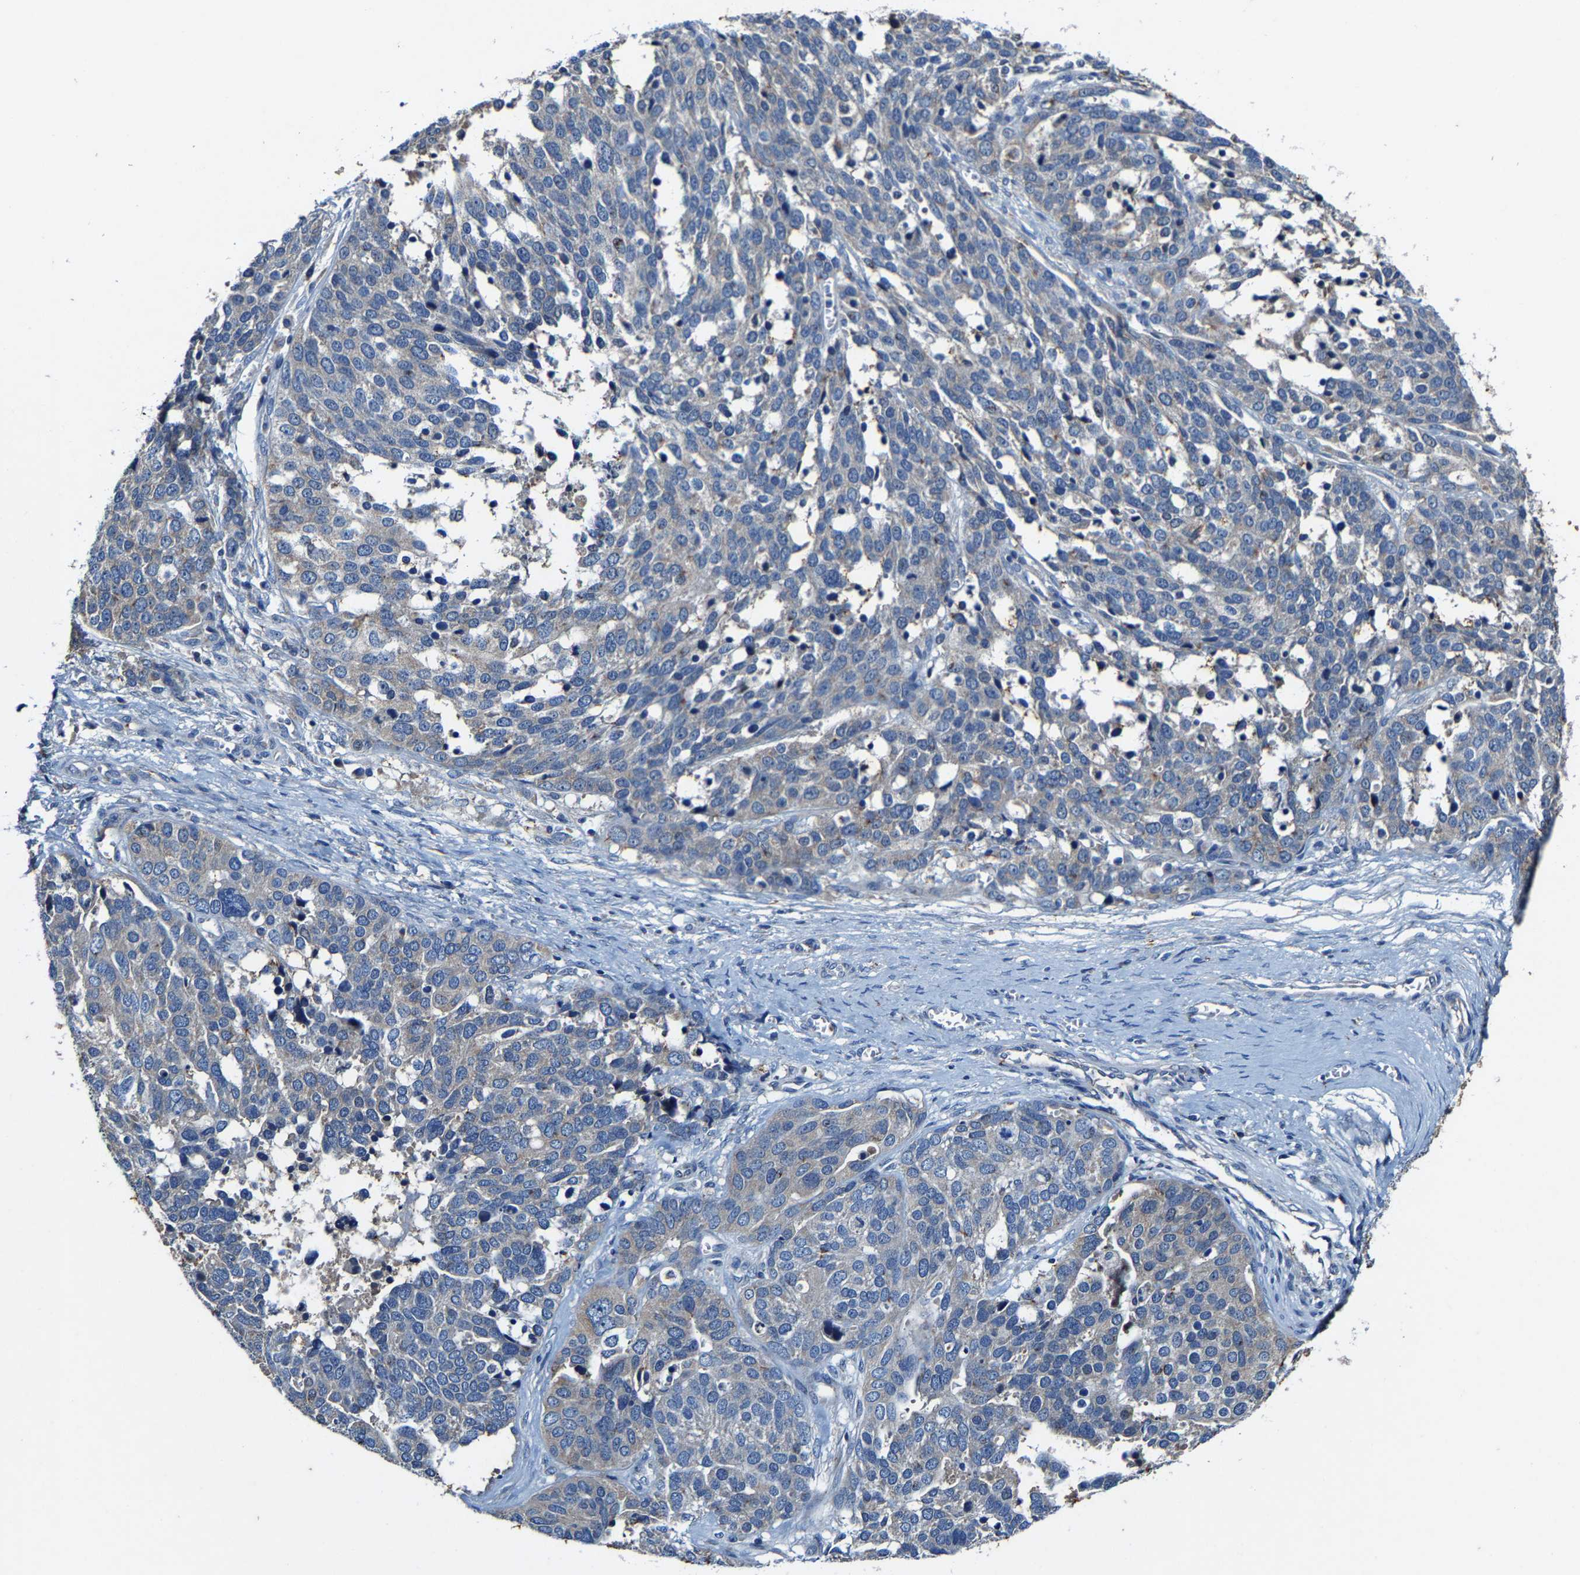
{"staining": {"intensity": "negative", "quantity": "none", "location": "none"}, "tissue": "ovarian cancer", "cell_type": "Tumor cells", "image_type": "cancer", "snomed": [{"axis": "morphology", "description": "Cystadenocarcinoma, serous, NOS"}, {"axis": "topography", "description": "Ovary"}], "caption": "Immunohistochemistry (IHC) micrograph of neoplastic tissue: human ovarian serous cystadenocarcinoma stained with DAB shows no significant protein staining in tumor cells. Nuclei are stained in blue.", "gene": "SLC25A25", "patient": {"sex": "female", "age": 44}}